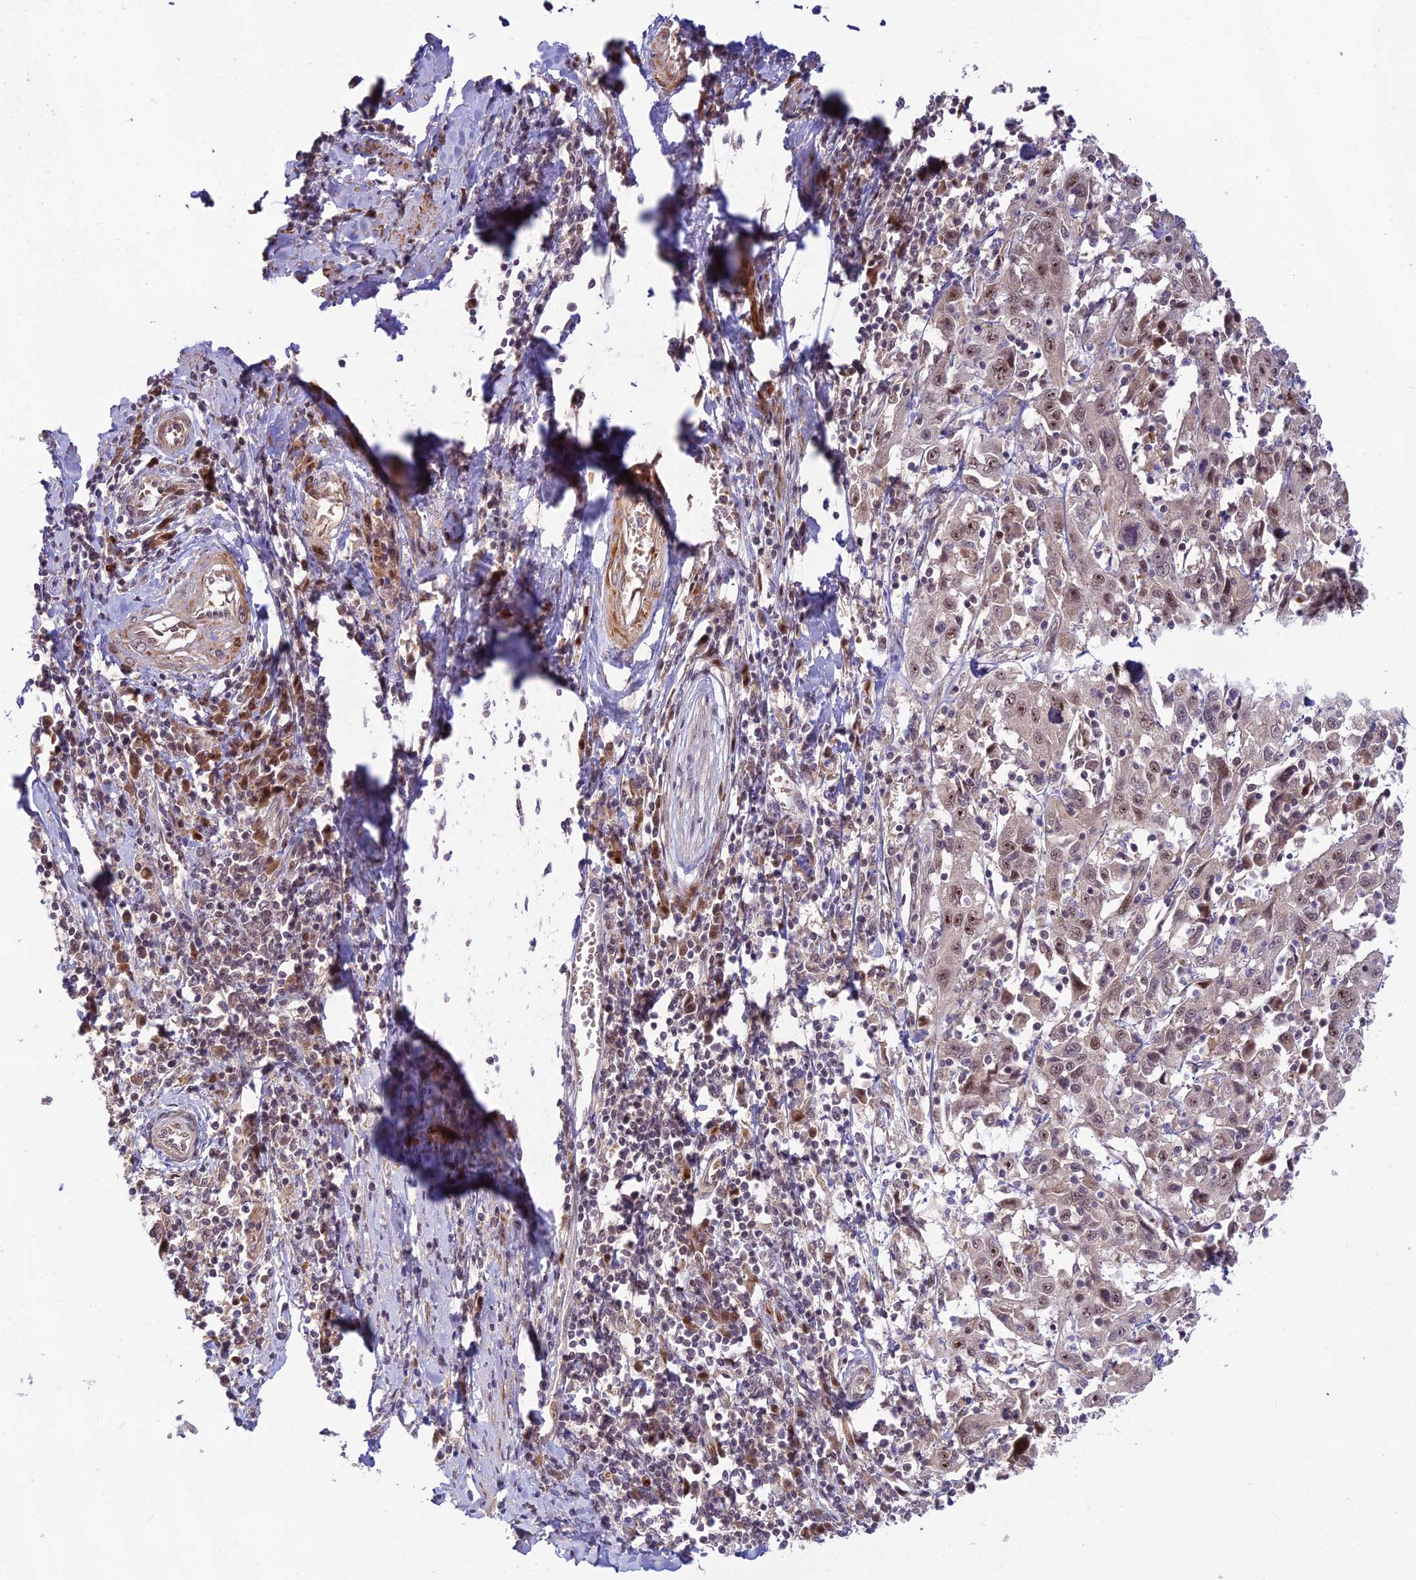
{"staining": {"intensity": "weak", "quantity": ">75%", "location": "nuclear"}, "tissue": "cervical cancer", "cell_type": "Tumor cells", "image_type": "cancer", "snomed": [{"axis": "morphology", "description": "Squamous cell carcinoma, NOS"}, {"axis": "topography", "description": "Cervix"}], "caption": "This micrograph shows immunohistochemistry (IHC) staining of human cervical cancer, with low weak nuclear positivity in approximately >75% of tumor cells.", "gene": "ASPDH", "patient": {"sex": "female", "age": 46}}